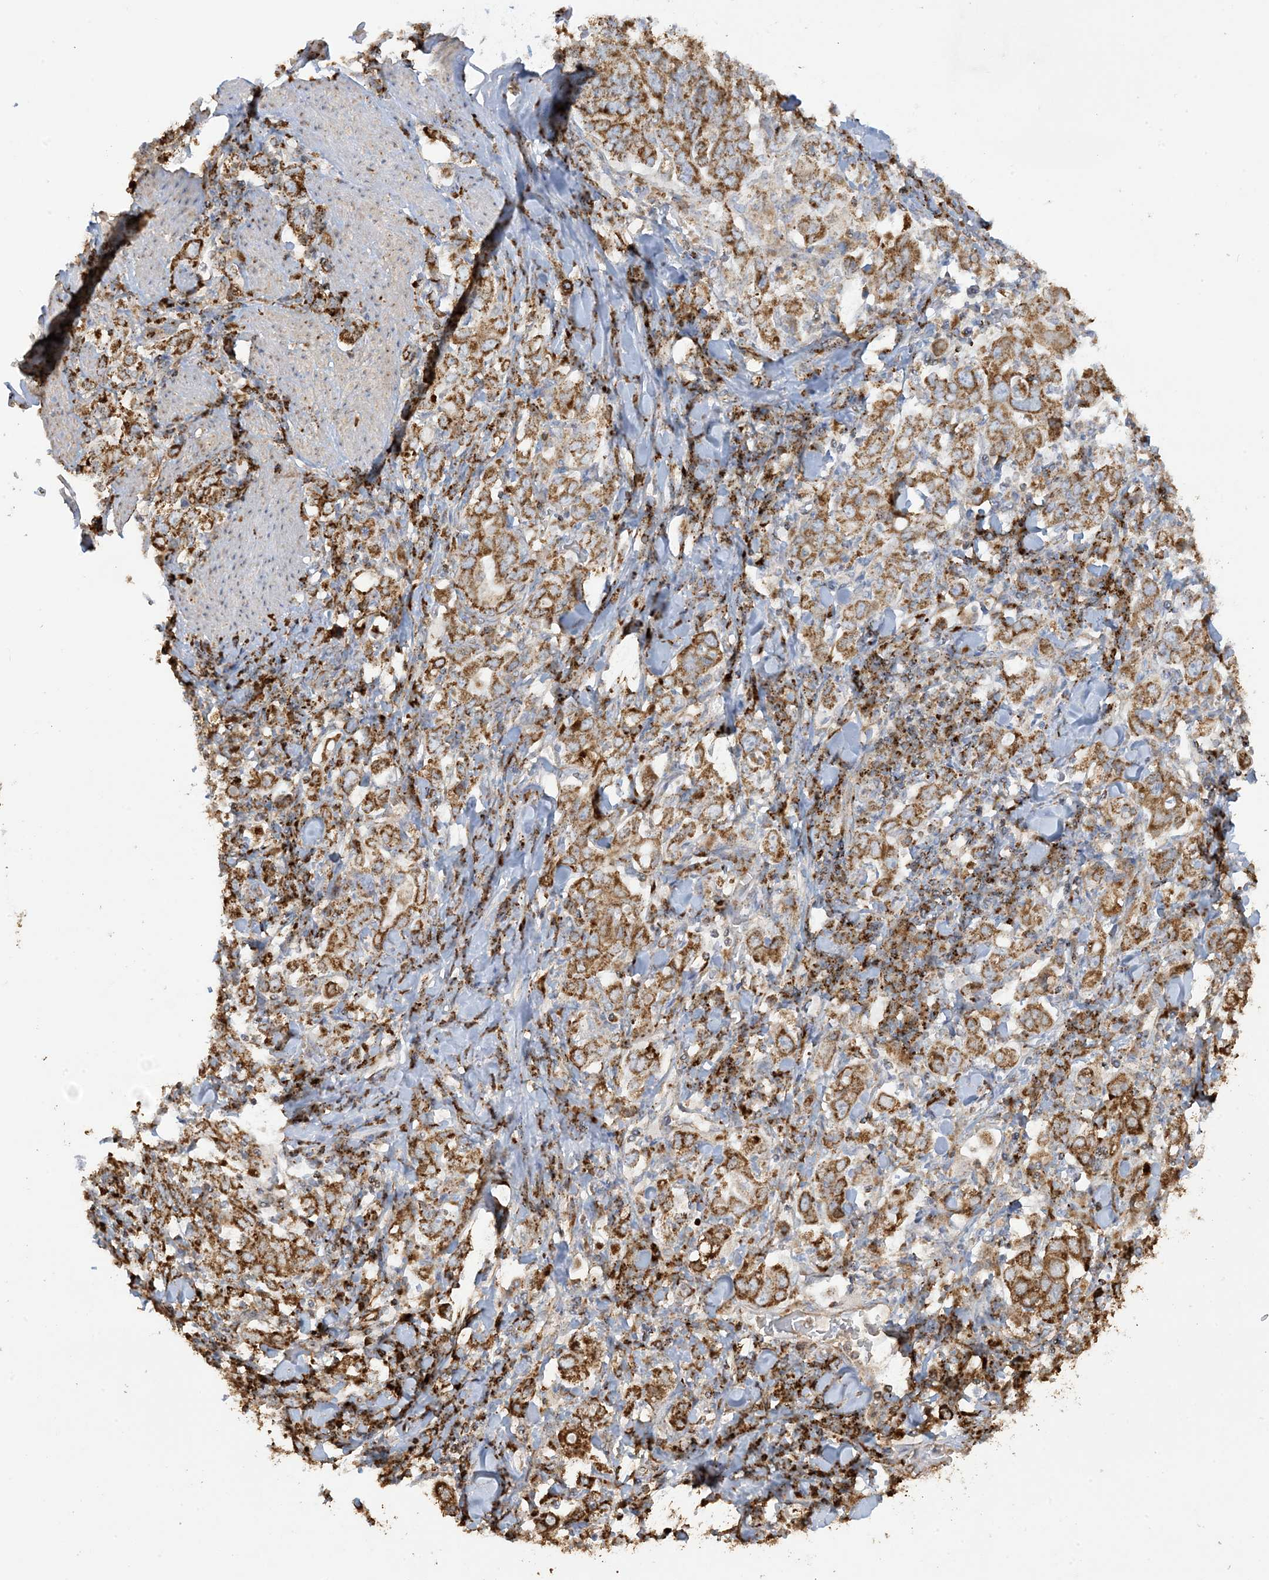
{"staining": {"intensity": "moderate", "quantity": ">75%", "location": "cytoplasmic/membranous"}, "tissue": "stomach cancer", "cell_type": "Tumor cells", "image_type": "cancer", "snomed": [{"axis": "morphology", "description": "Adenocarcinoma, NOS"}, {"axis": "topography", "description": "Stomach, upper"}], "caption": "Immunohistochemical staining of human stomach cancer (adenocarcinoma) shows moderate cytoplasmic/membranous protein positivity in approximately >75% of tumor cells.", "gene": "AGA", "patient": {"sex": "male", "age": 62}}